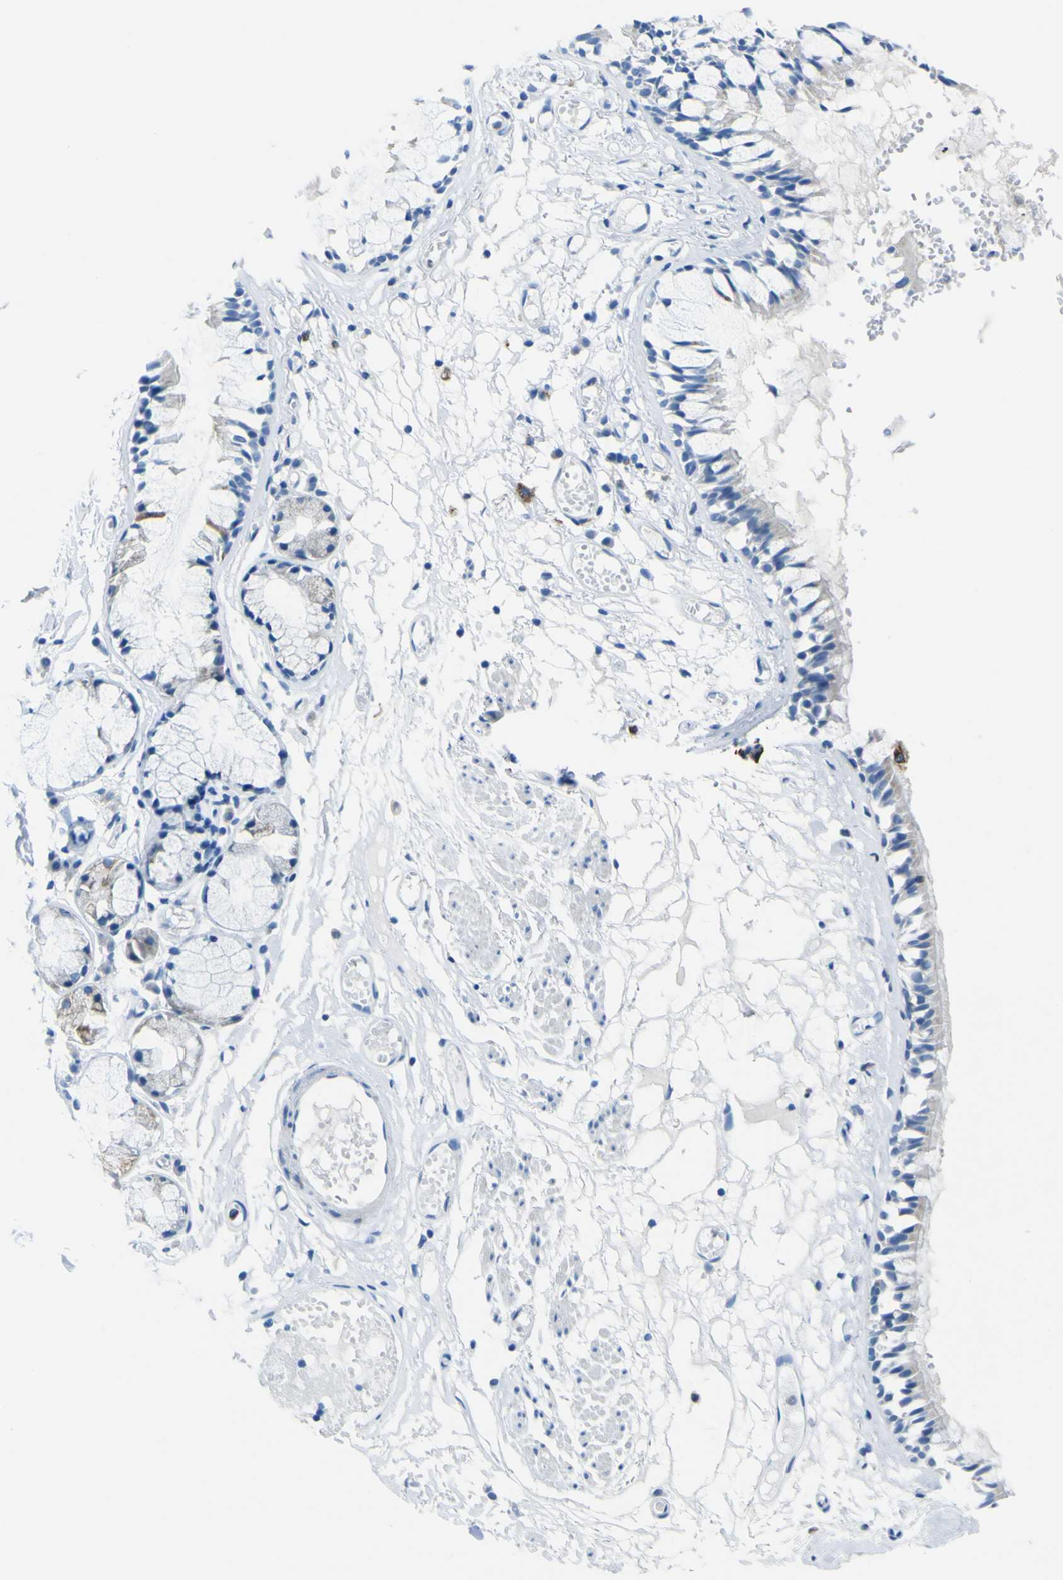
{"staining": {"intensity": "moderate", "quantity": "25%-75%", "location": "cytoplasmic/membranous"}, "tissue": "bronchus", "cell_type": "Respiratory epithelial cells", "image_type": "normal", "snomed": [{"axis": "morphology", "description": "Normal tissue, NOS"}, {"axis": "morphology", "description": "Inflammation, NOS"}, {"axis": "topography", "description": "Cartilage tissue"}, {"axis": "topography", "description": "Lung"}], "caption": "The micrograph demonstrates immunohistochemical staining of unremarkable bronchus. There is moderate cytoplasmic/membranous staining is present in approximately 25%-75% of respiratory epithelial cells.", "gene": "ACSL1", "patient": {"sex": "male", "age": 71}}